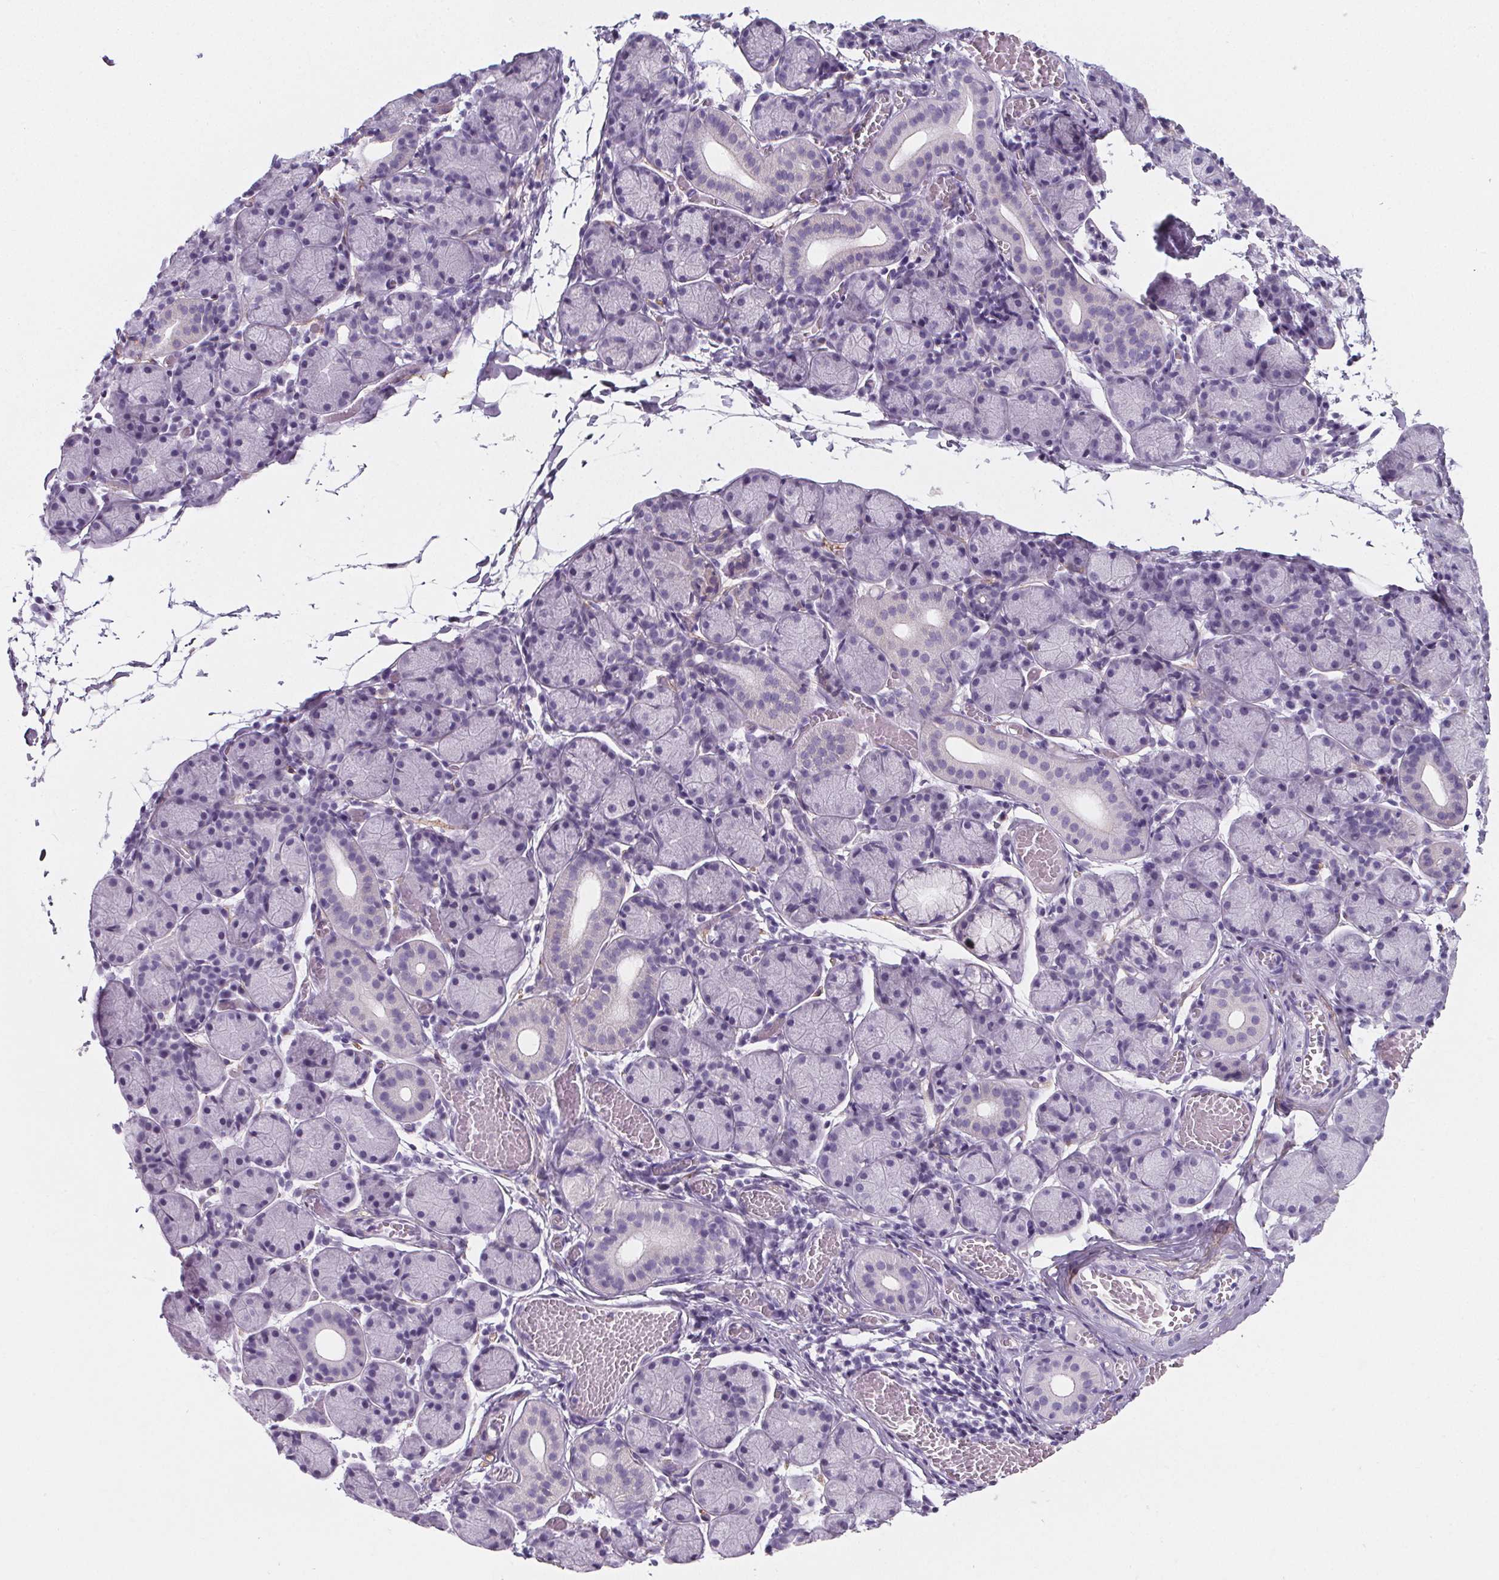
{"staining": {"intensity": "negative", "quantity": "none", "location": "none"}, "tissue": "salivary gland", "cell_type": "Glandular cells", "image_type": "normal", "snomed": [{"axis": "morphology", "description": "Normal tissue, NOS"}, {"axis": "topography", "description": "Salivary gland"}], "caption": "This is an immunohistochemistry (IHC) micrograph of benign human salivary gland. There is no positivity in glandular cells.", "gene": "ADRB1", "patient": {"sex": "female", "age": 24}}